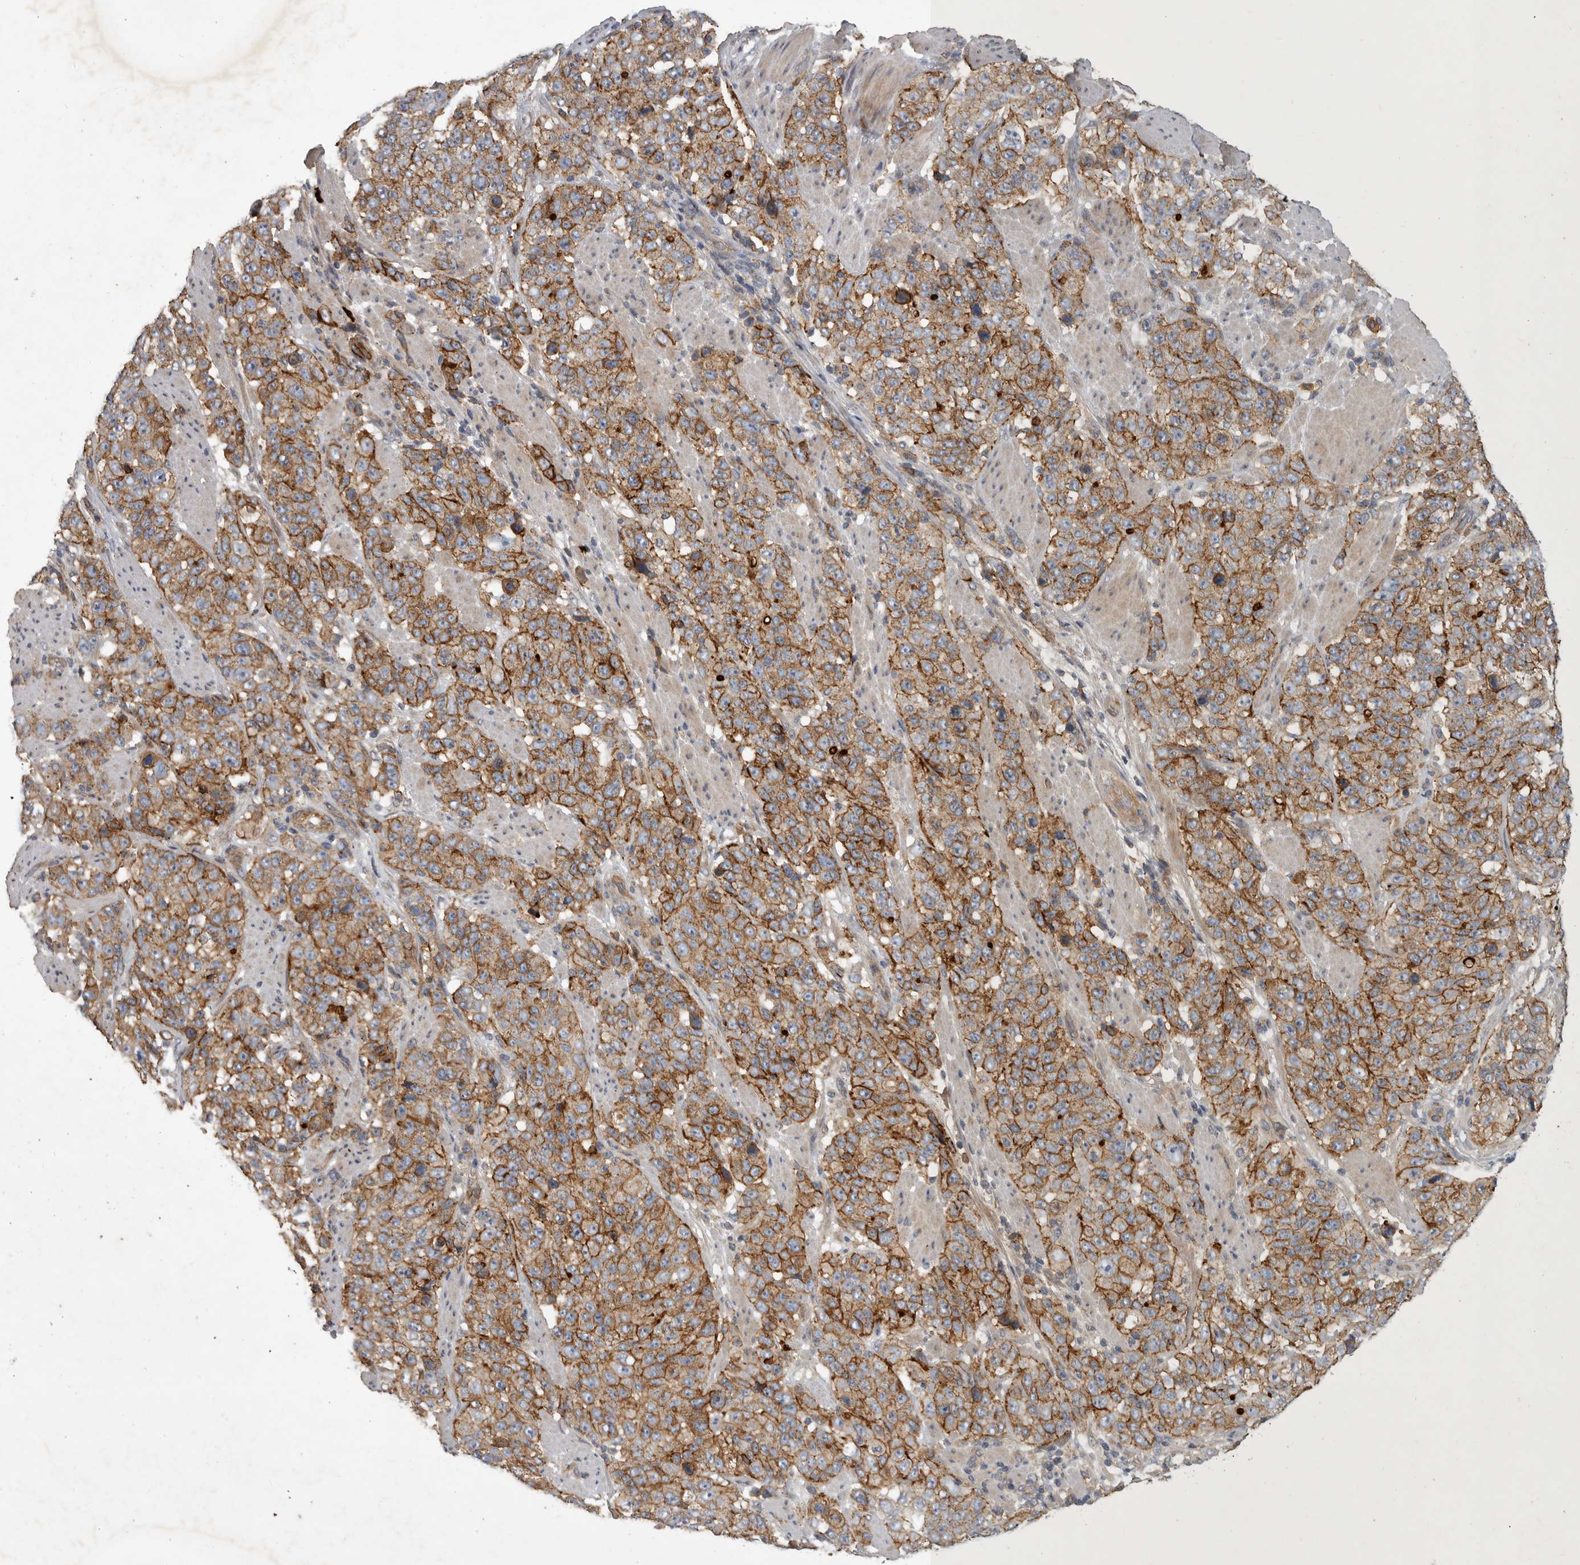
{"staining": {"intensity": "moderate", "quantity": ">75%", "location": "cytoplasmic/membranous"}, "tissue": "stomach cancer", "cell_type": "Tumor cells", "image_type": "cancer", "snomed": [{"axis": "morphology", "description": "Adenocarcinoma, NOS"}, {"axis": "topography", "description": "Stomach"}], "caption": "Immunohistochemistry (IHC) micrograph of stomach cancer stained for a protein (brown), which exhibits medium levels of moderate cytoplasmic/membranous positivity in about >75% of tumor cells.", "gene": "MLPH", "patient": {"sex": "male", "age": 48}}